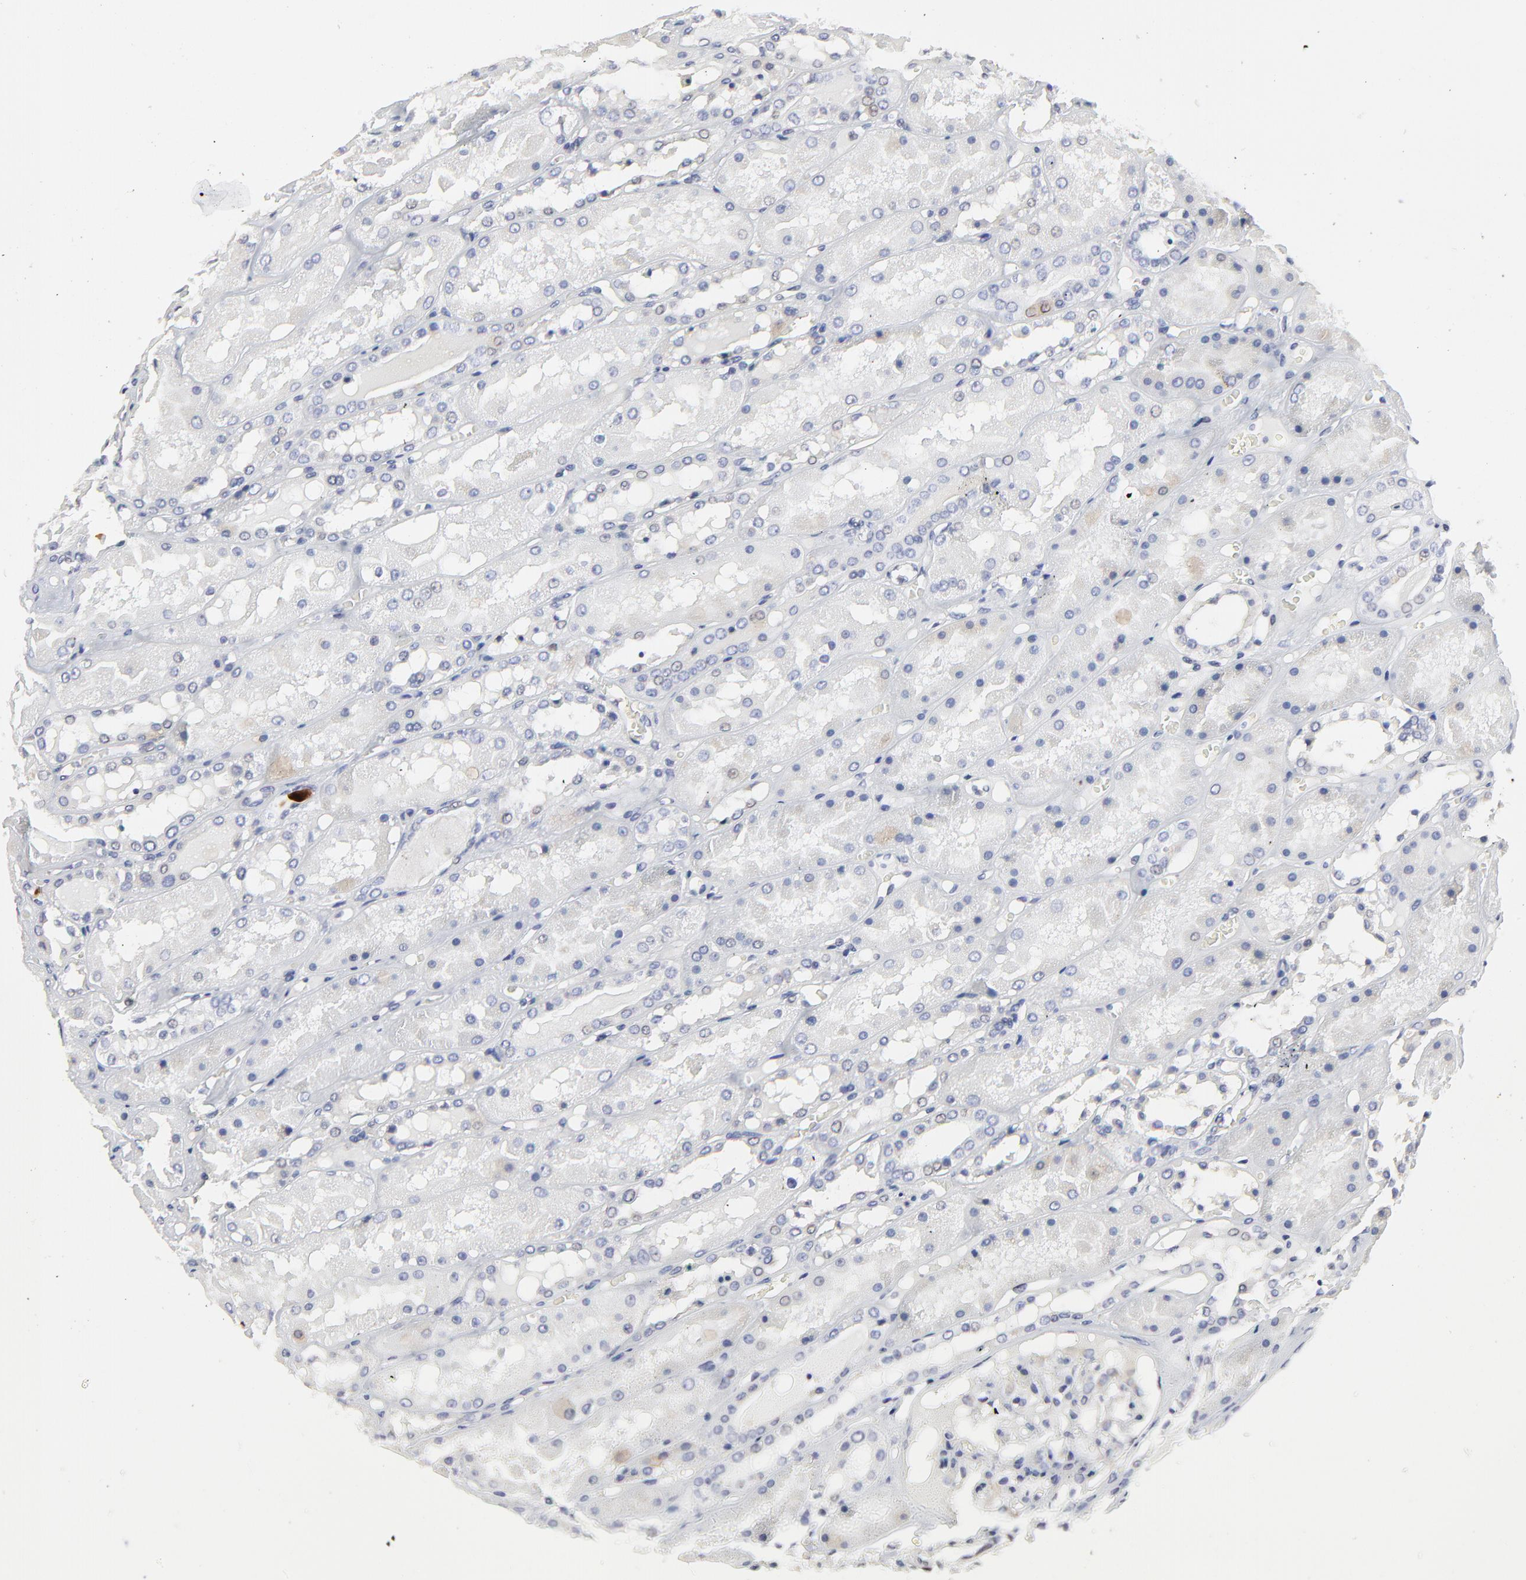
{"staining": {"intensity": "negative", "quantity": "none", "location": "none"}, "tissue": "kidney", "cell_type": "Cells in glomeruli", "image_type": "normal", "snomed": [{"axis": "morphology", "description": "Normal tissue, NOS"}, {"axis": "topography", "description": "Kidney"}], "caption": "Cells in glomeruli are negative for protein expression in benign human kidney.", "gene": "NCAPH", "patient": {"sex": "male", "age": 36}}